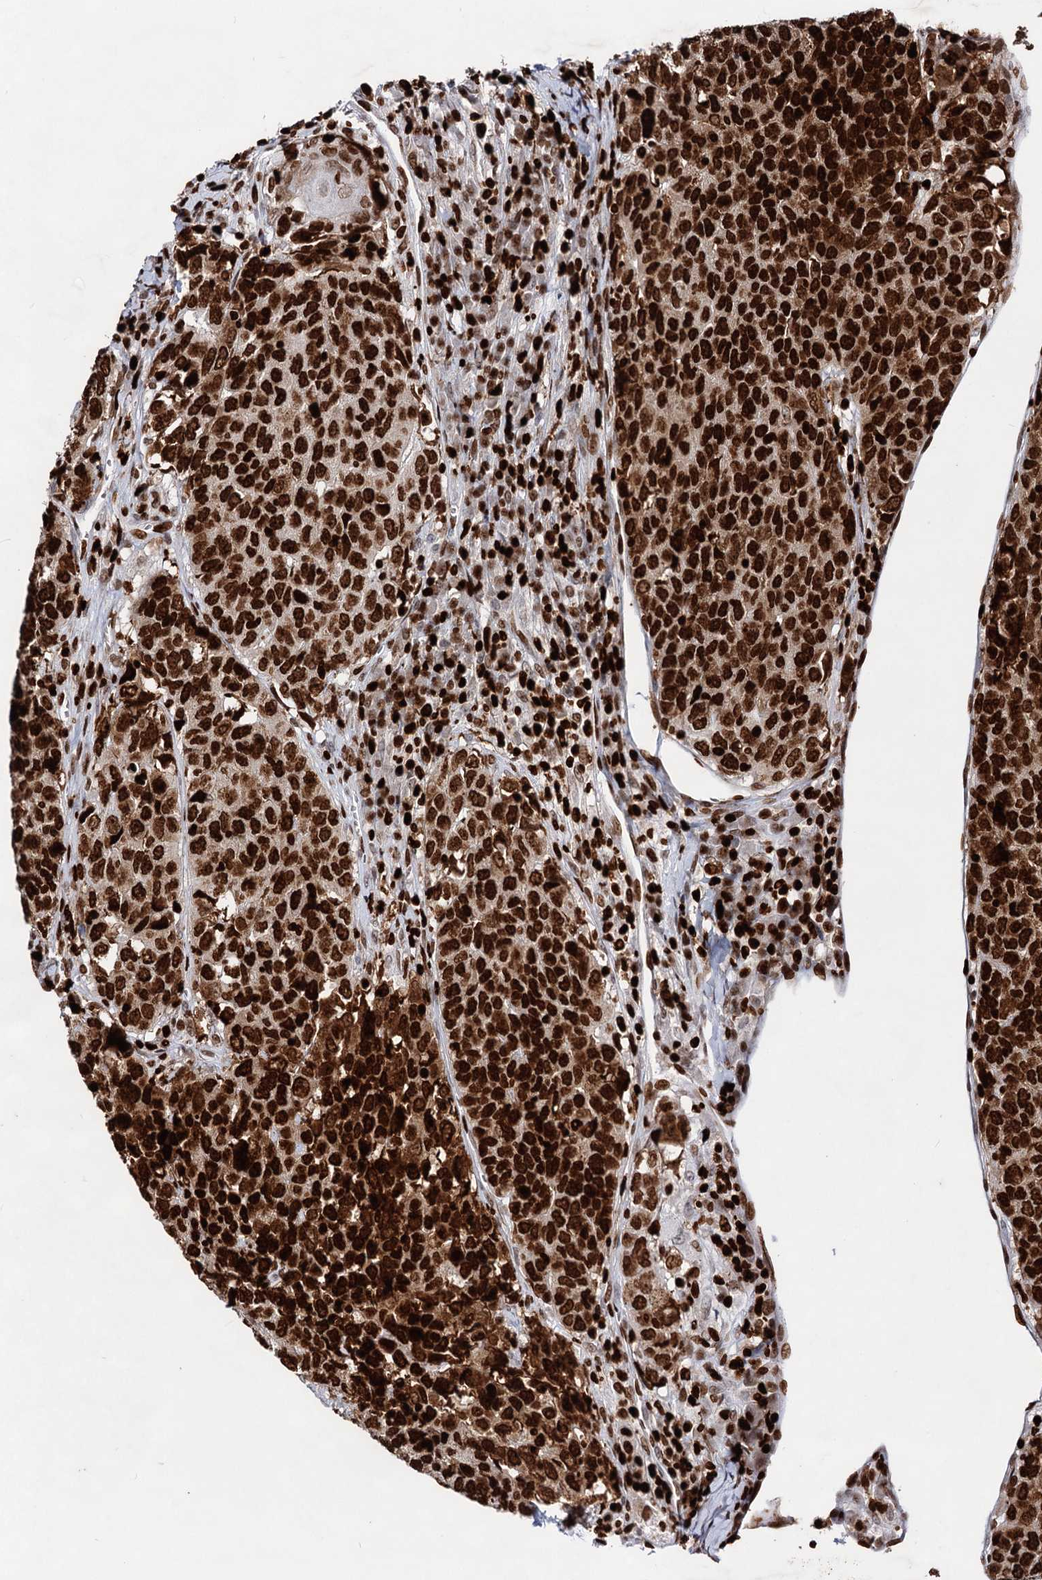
{"staining": {"intensity": "strong", "quantity": ">75%", "location": "nuclear"}, "tissue": "head and neck cancer", "cell_type": "Tumor cells", "image_type": "cancer", "snomed": [{"axis": "morphology", "description": "Squamous cell carcinoma, NOS"}, {"axis": "topography", "description": "Head-Neck"}], "caption": "Tumor cells exhibit high levels of strong nuclear positivity in approximately >75% of cells in head and neck cancer (squamous cell carcinoma).", "gene": "HMGB2", "patient": {"sex": "male", "age": 66}}